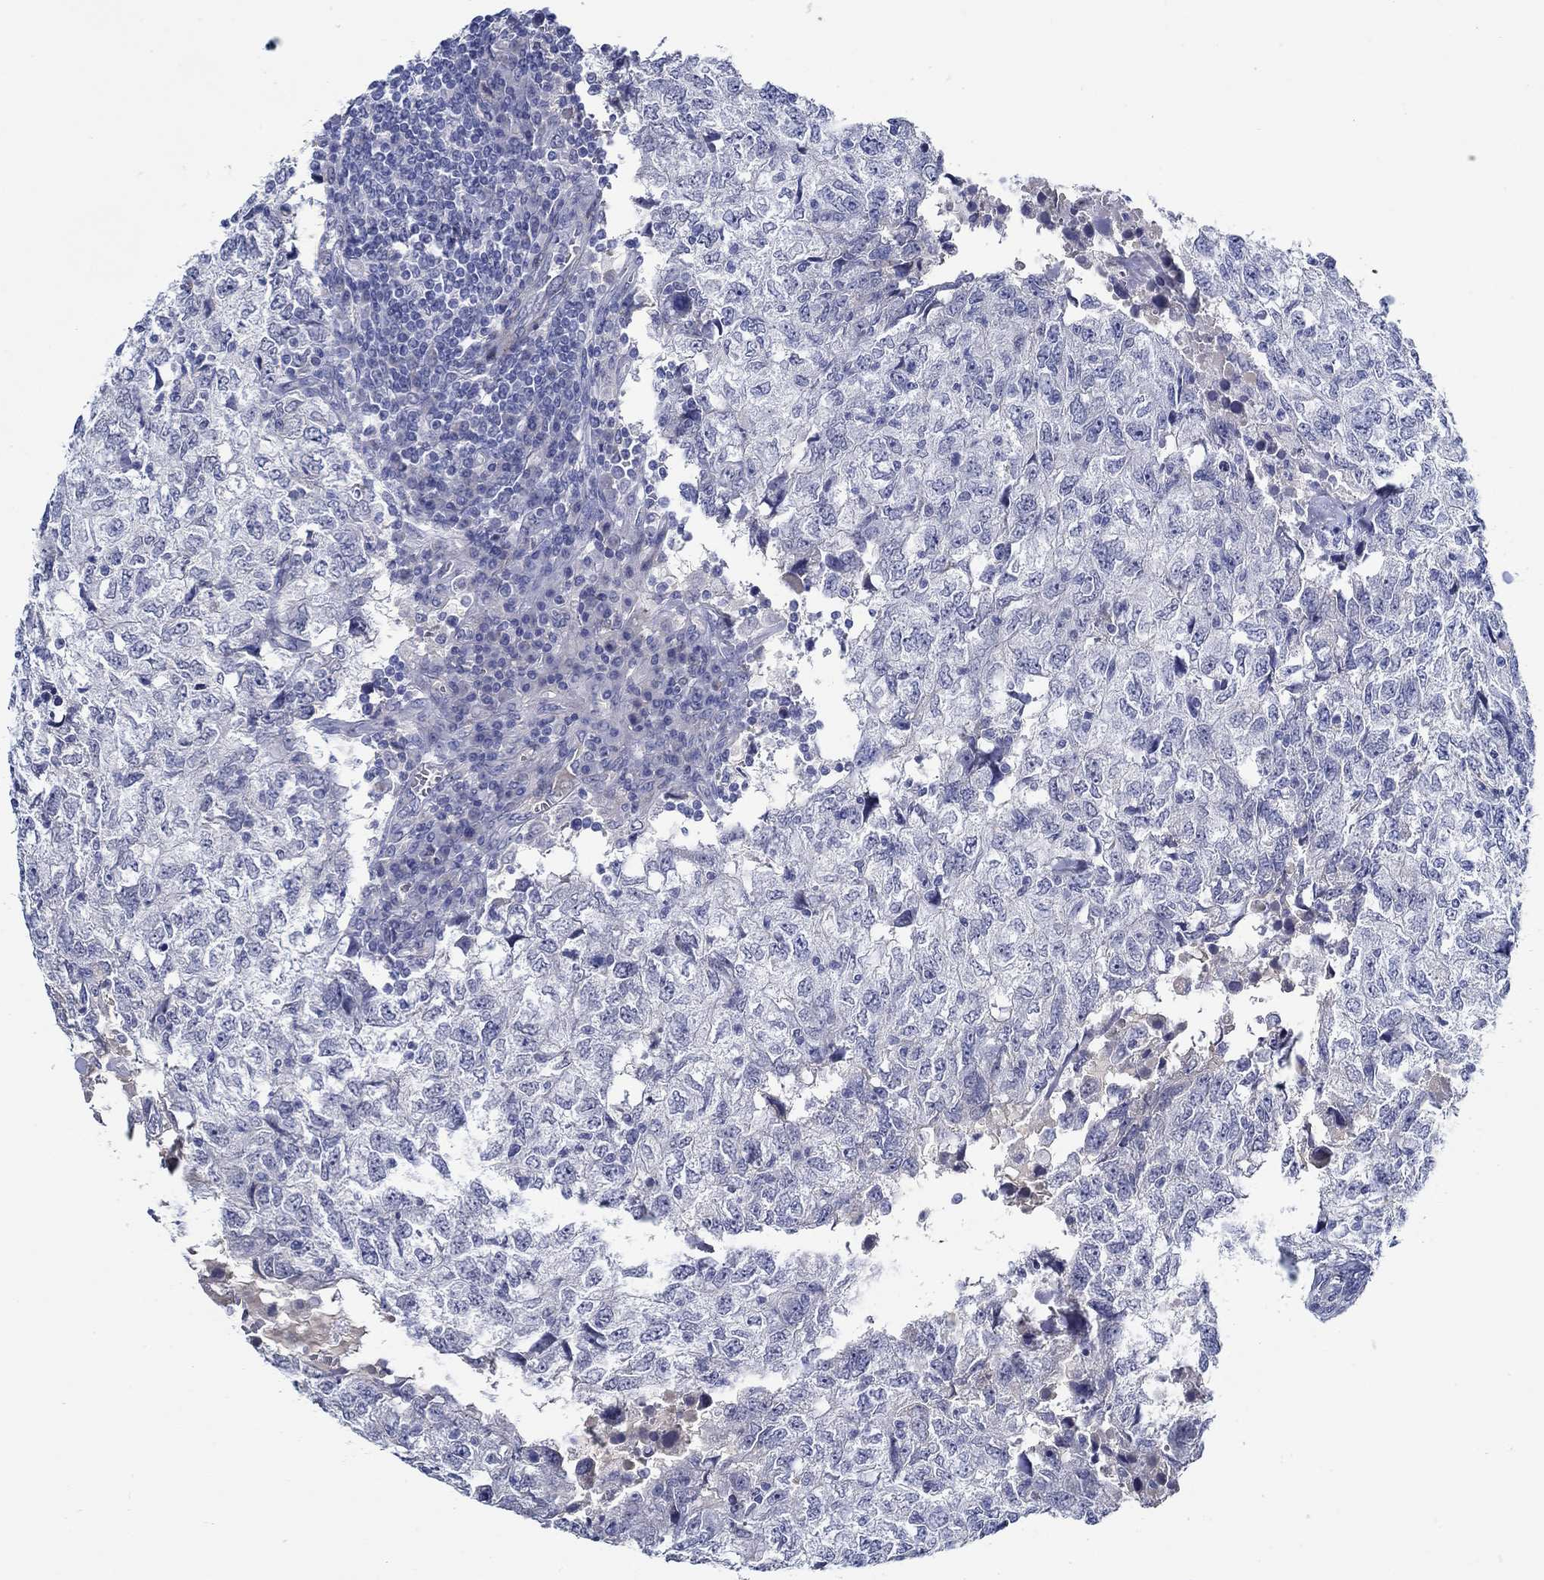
{"staining": {"intensity": "negative", "quantity": "none", "location": "none"}, "tissue": "breast cancer", "cell_type": "Tumor cells", "image_type": "cancer", "snomed": [{"axis": "morphology", "description": "Duct carcinoma"}, {"axis": "topography", "description": "Breast"}], "caption": "There is no significant positivity in tumor cells of breast infiltrating ductal carcinoma.", "gene": "MC2R", "patient": {"sex": "female", "age": 30}}